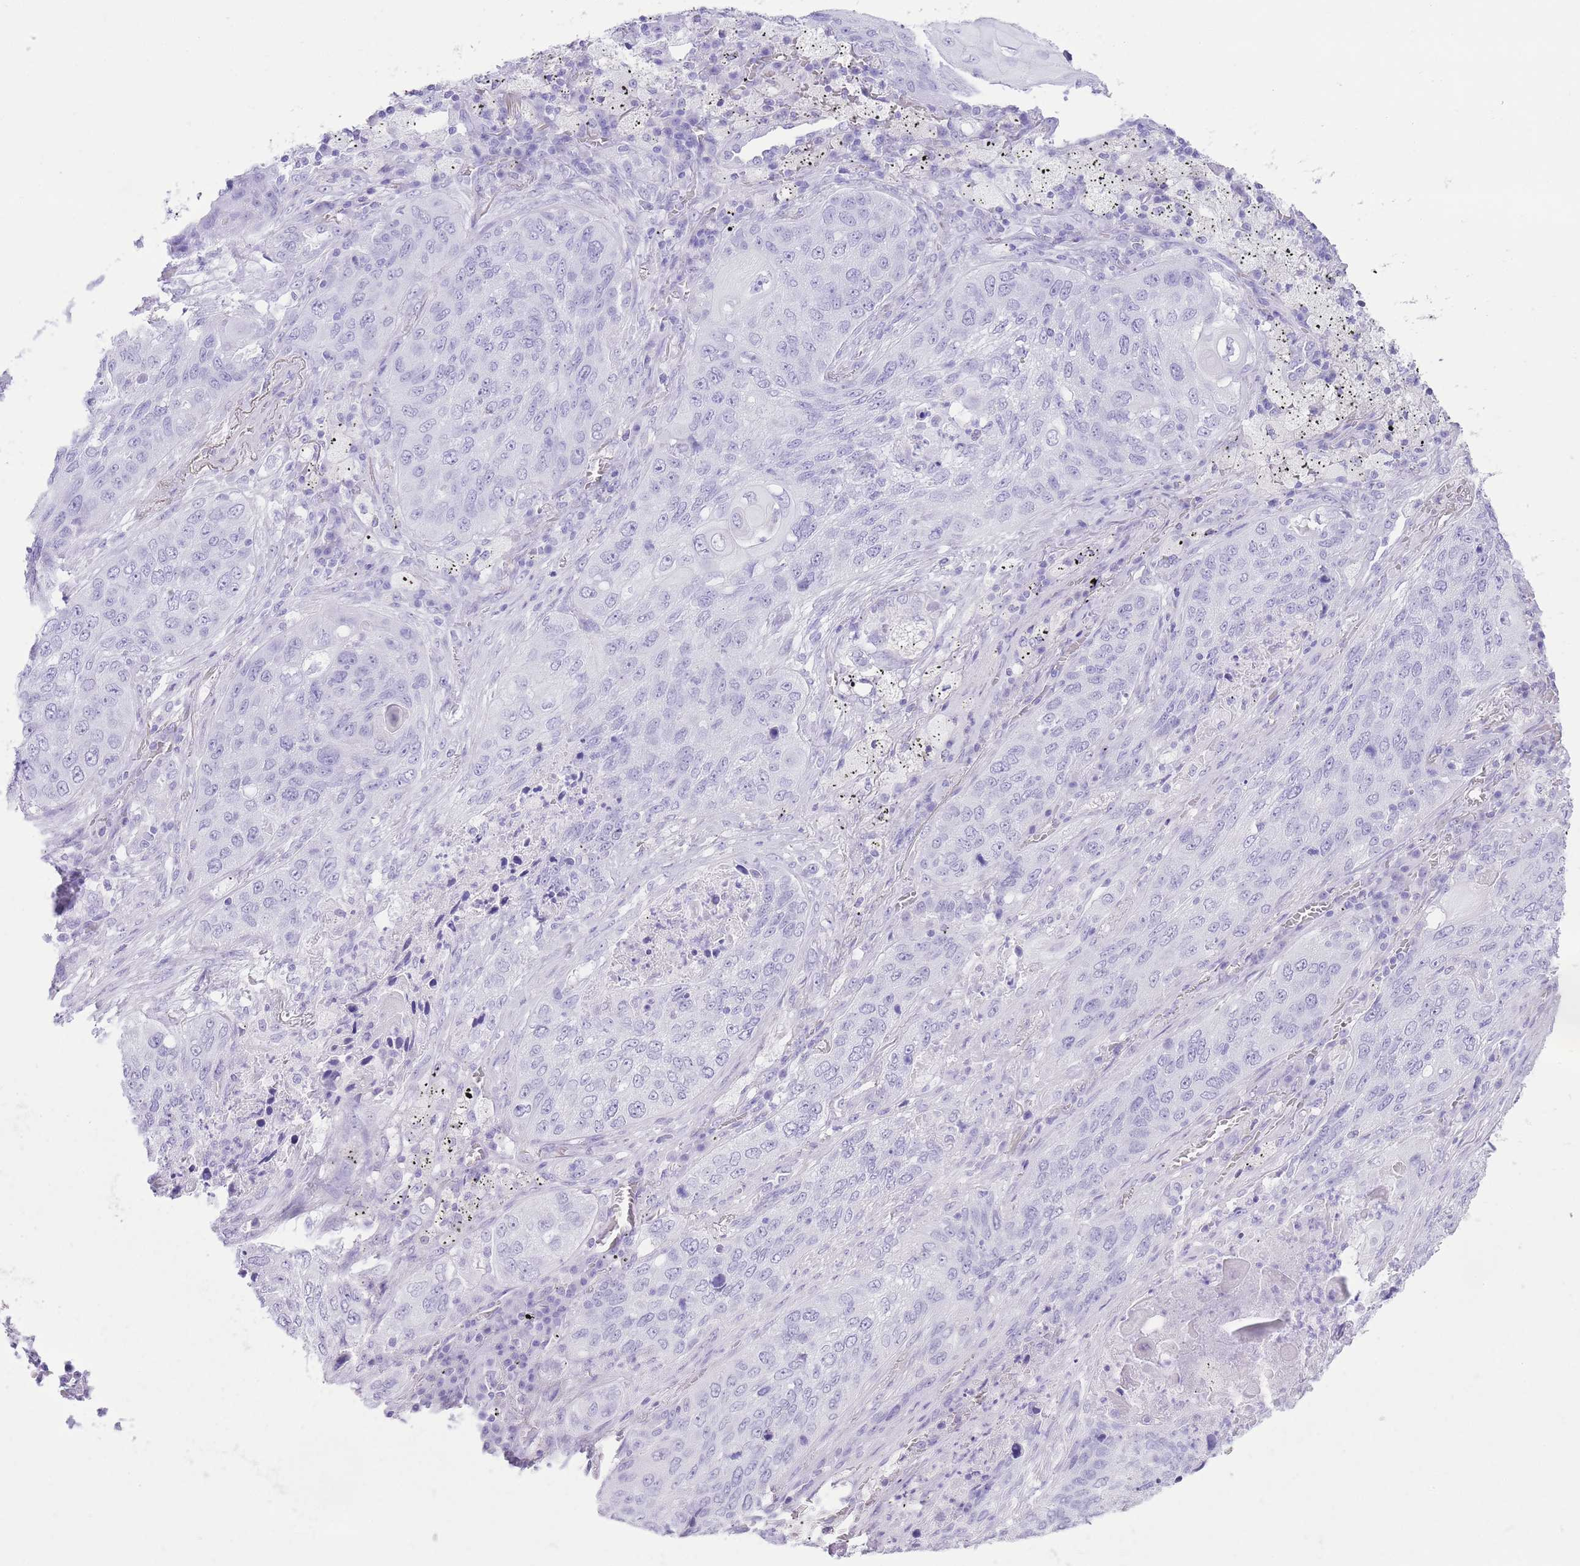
{"staining": {"intensity": "negative", "quantity": "none", "location": "none"}, "tissue": "lung cancer", "cell_type": "Tumor cells", "image_type": "cancer", "snomed": [{"axis": "morphology", "description": "Squamous cell carcinoma, NOS"}, {"axis": "topography", "description": "Lung"}], "caption": "Immunohistochemistry (IHC) micrograph of neoplastic tissue: human lung cancer stained with DAB (3,3'-diaminobenzidine) reveals no significant protein expression in tumor cells.", "gene": "ELOA2", "patient": {"sex": "female", "age": 63}}